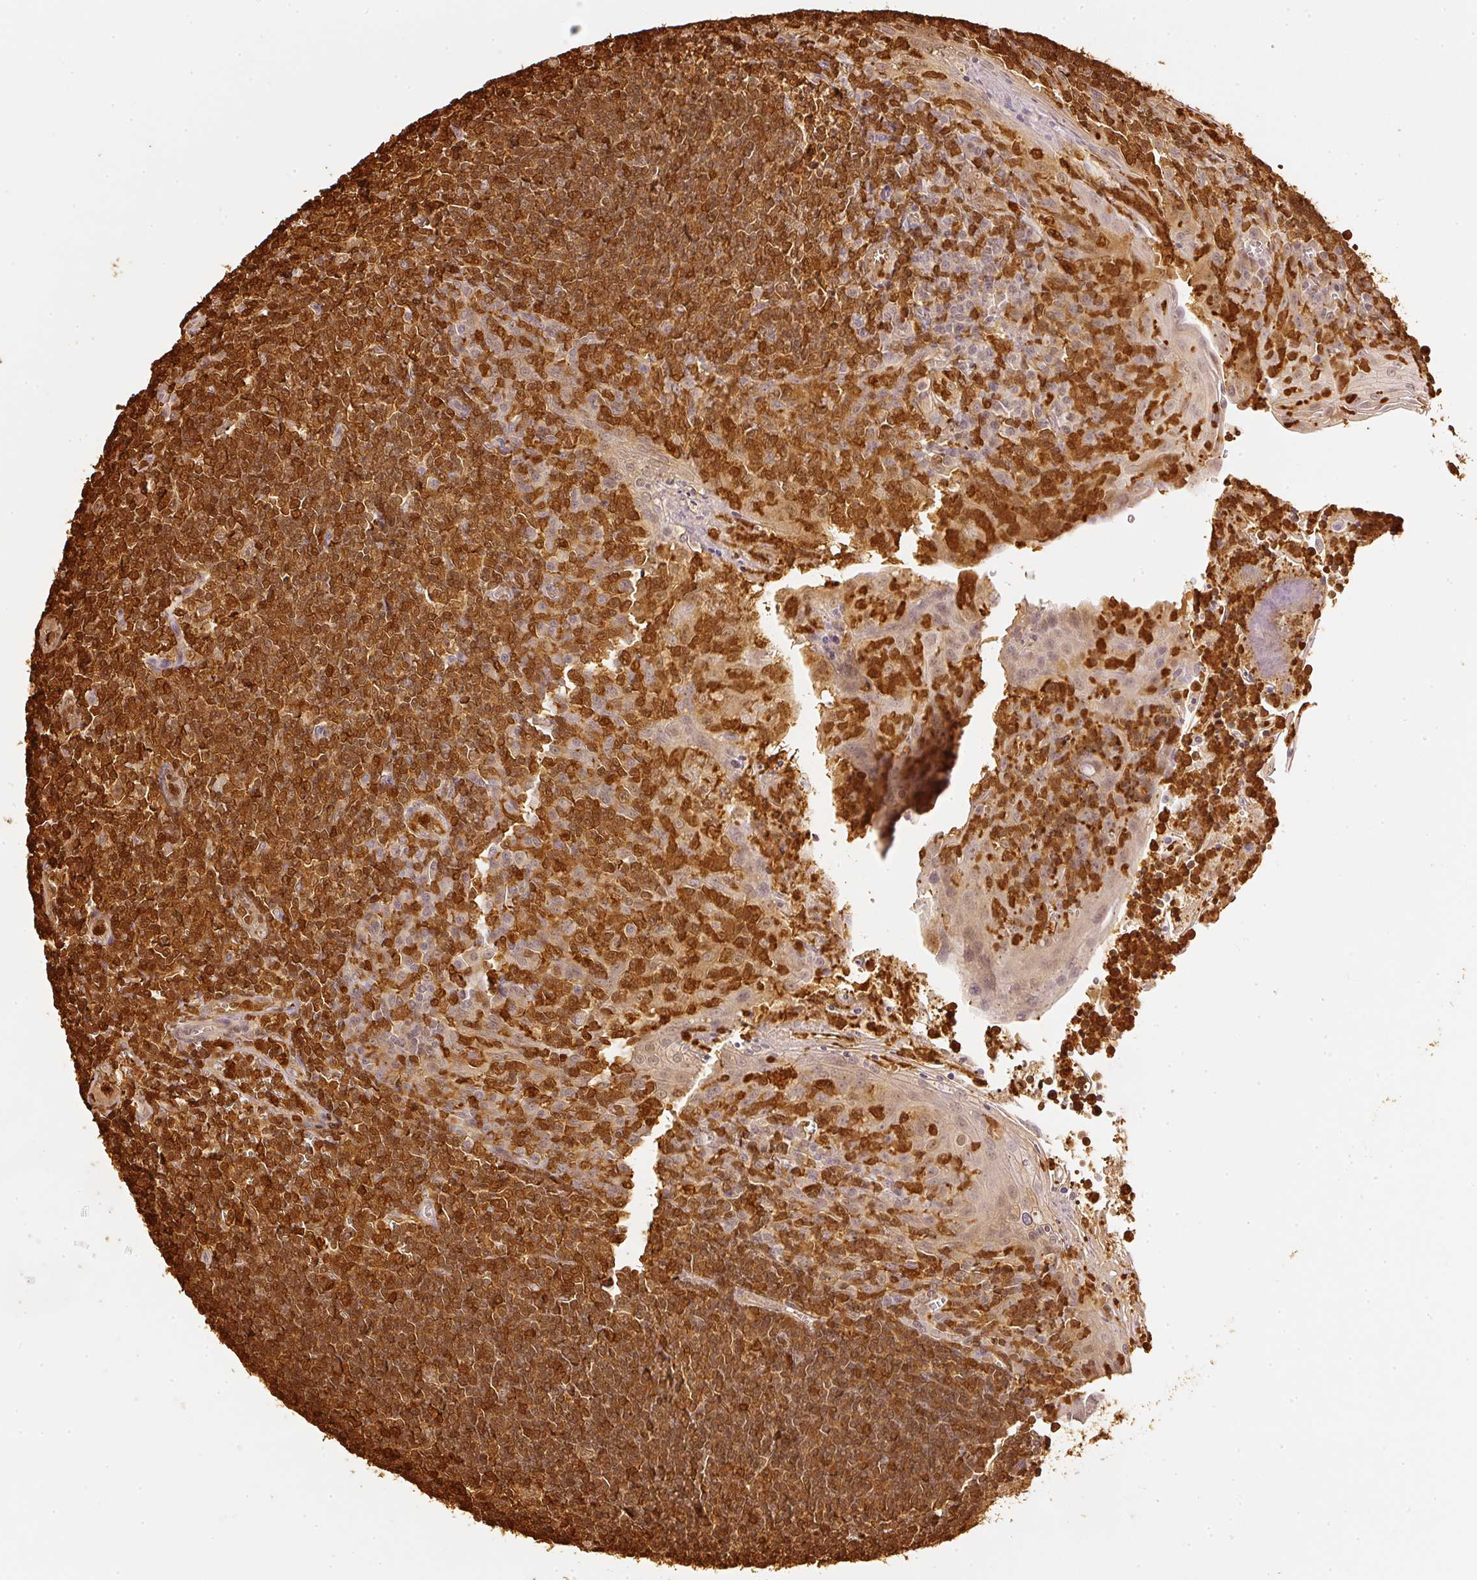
{"staining": {"intensity": "strong", "quantity": ">75%", "location": "cytoplasmic/membranous"}, "tissue": "tonsil", "cell_type": "Germinal center cells", "image_type": "normal", "snomed": [{"axis": "morphology", "description": "Normal tissue, NOS"}, {"axis": "topography", "description": "Tonsil"}], "caption": "Benign tonsil was stained to show a protein in brown. There is high levels of strong cytoplasmic/membranous expression in approximately >75% of germinal center cells.", "gene": "PFN1", "patient": {"sex": "male", "age": 27}}